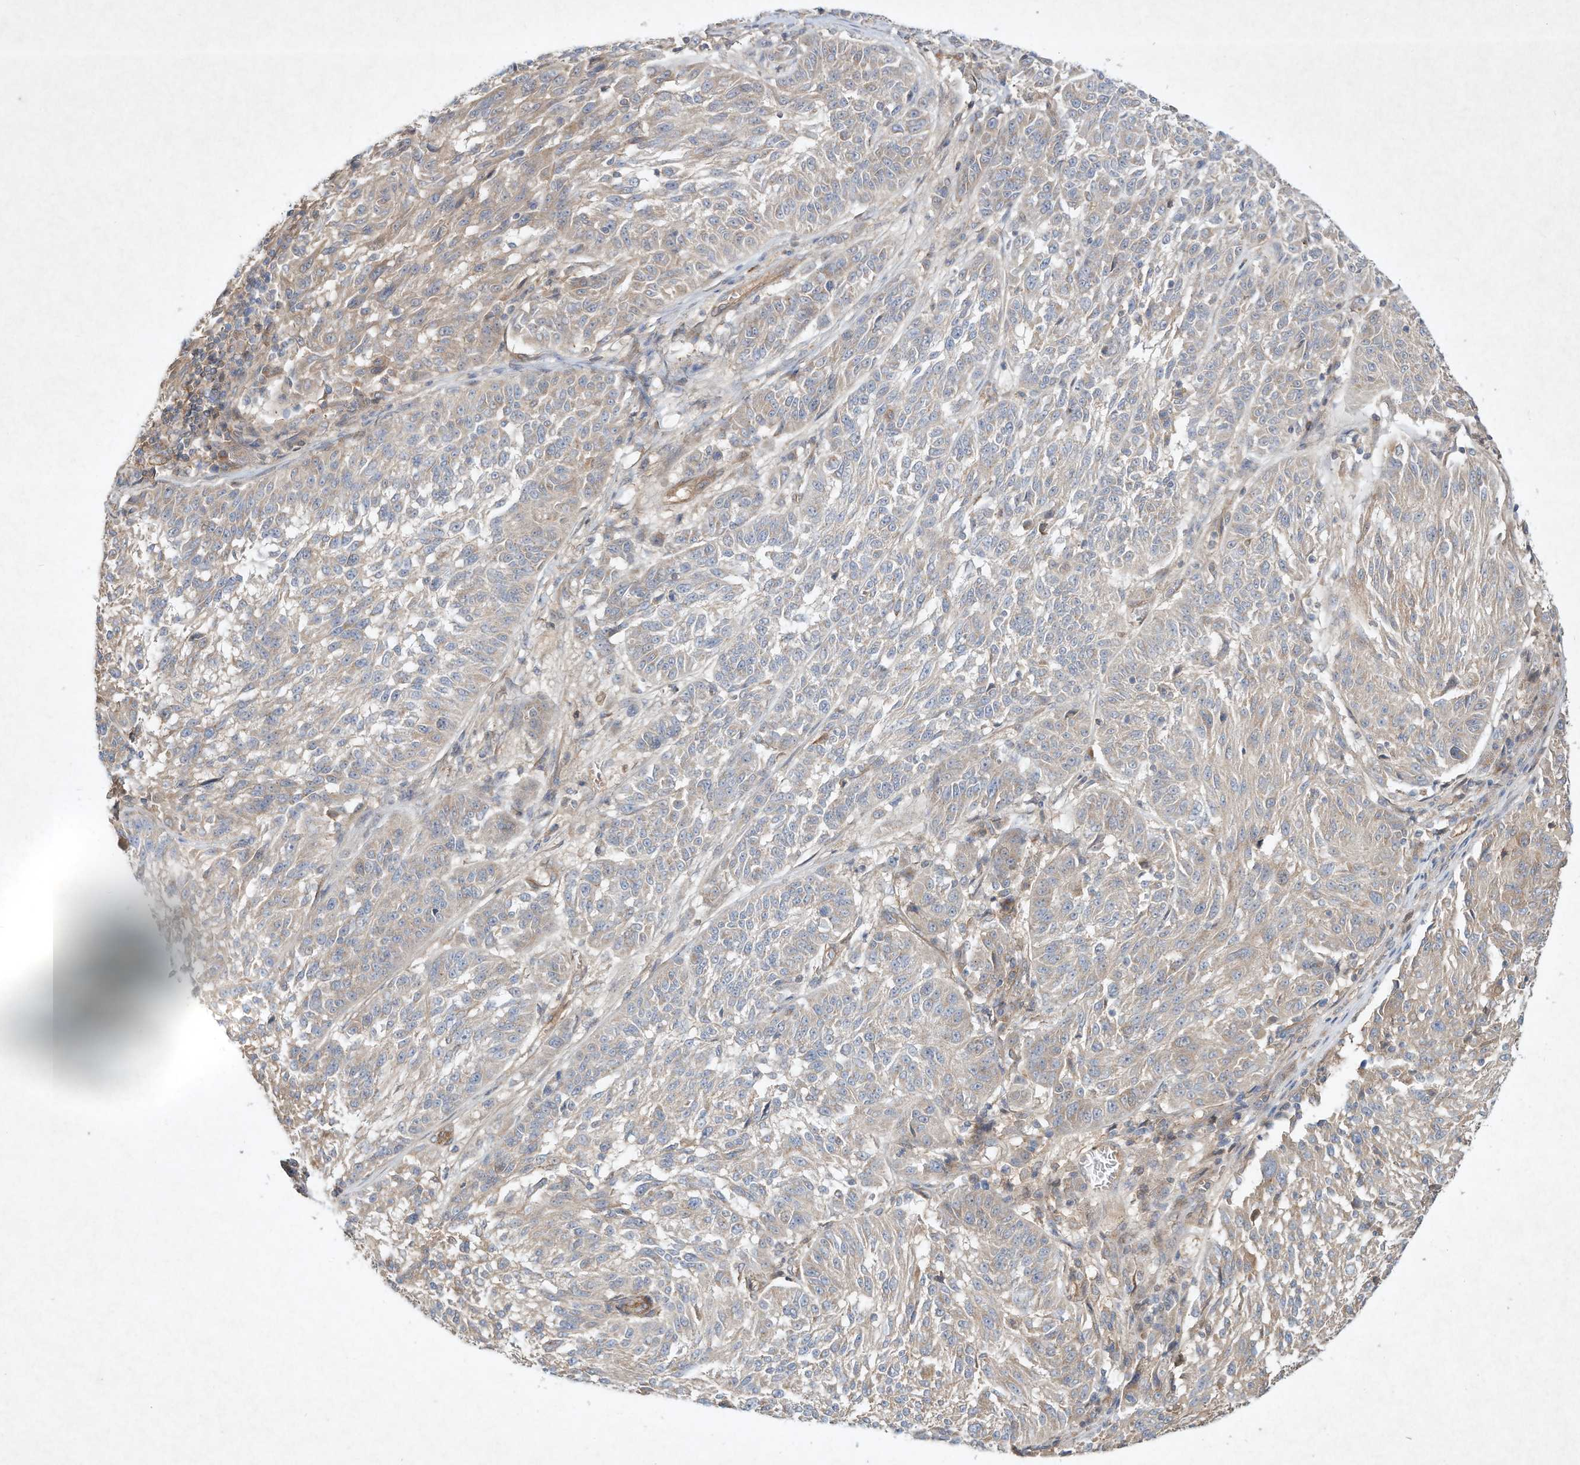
{"staining": {"intensity": "negative", "quantity": "none", "location": "none"}, "tissue": "melanoma", "cell_type": "Tumor cells", "image_type": "cancer", "snomed": [{"axis": "morphology", "description": "Malignant melanoma, NOS"}, {"axis": "topography", "description": "Skin"}], "caption": "This is an IHC image of malignant melanoma. There is no staining in tumor cells.", "gene": "HTR5A", "patient": {"sex": "male", "age": 53}}